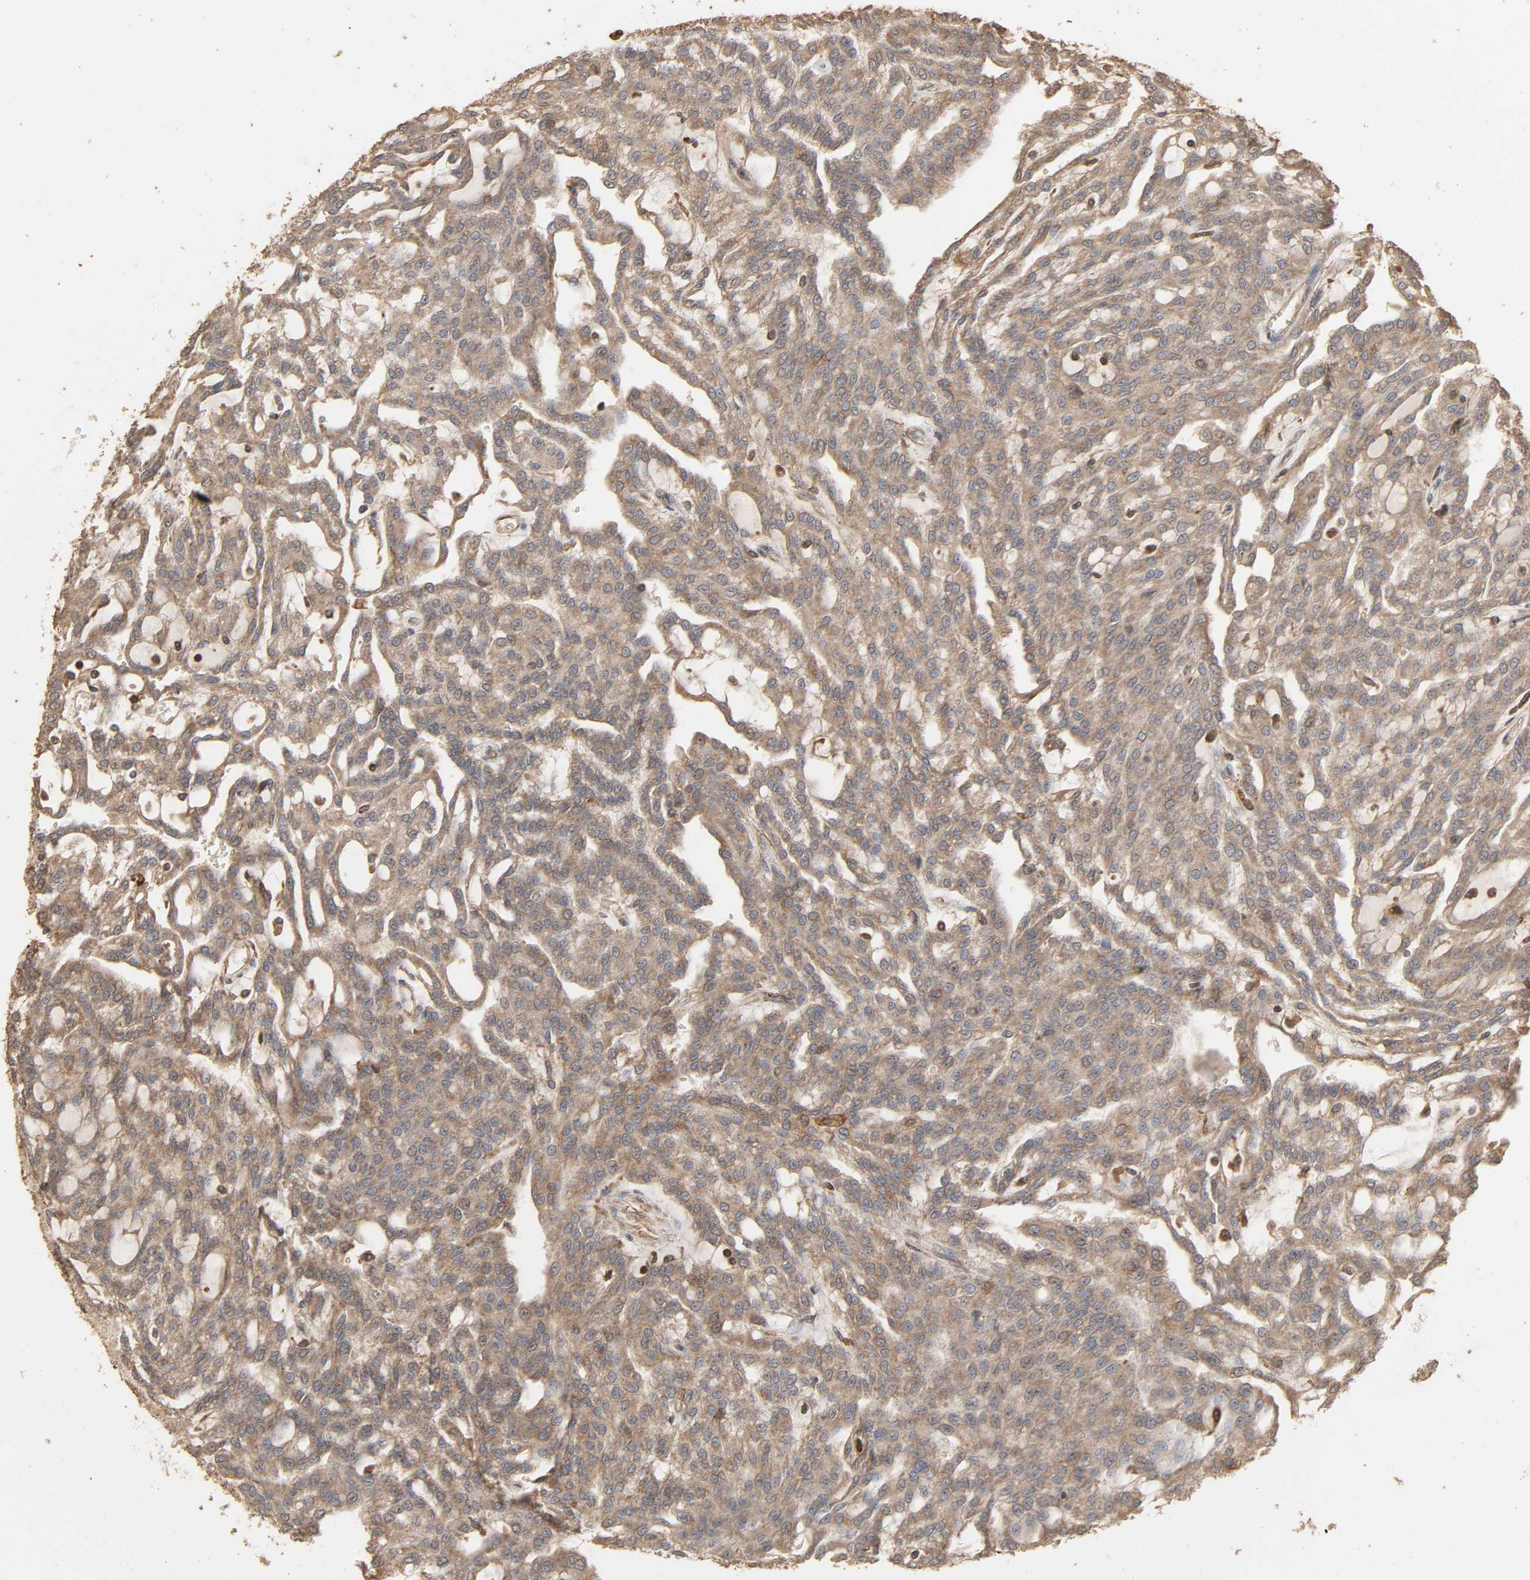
{"staining": {"intensity": "moderate", "quantity": "25%-75%", "location": "cytoplasmic/membranous"}, "tissue": "renal cancer", "cell_type": "Tumor cells", "image_type": "cancer", "snomed": [{"axis": "morphology", "description": "Adenocarcinoma, NOS"}, {"axis": "topography", "description": "Kidney"}], "caption": "This photomicrograph shows immunohistochemistry (IHC) staining of renal adenocarcinoma, with medium moderate cytoplasmic/membranous expression in approximately 25%-75% of tumor cells.", "gene": "RPS6KA6", "patient": {"sex": "male", "age": 63}}